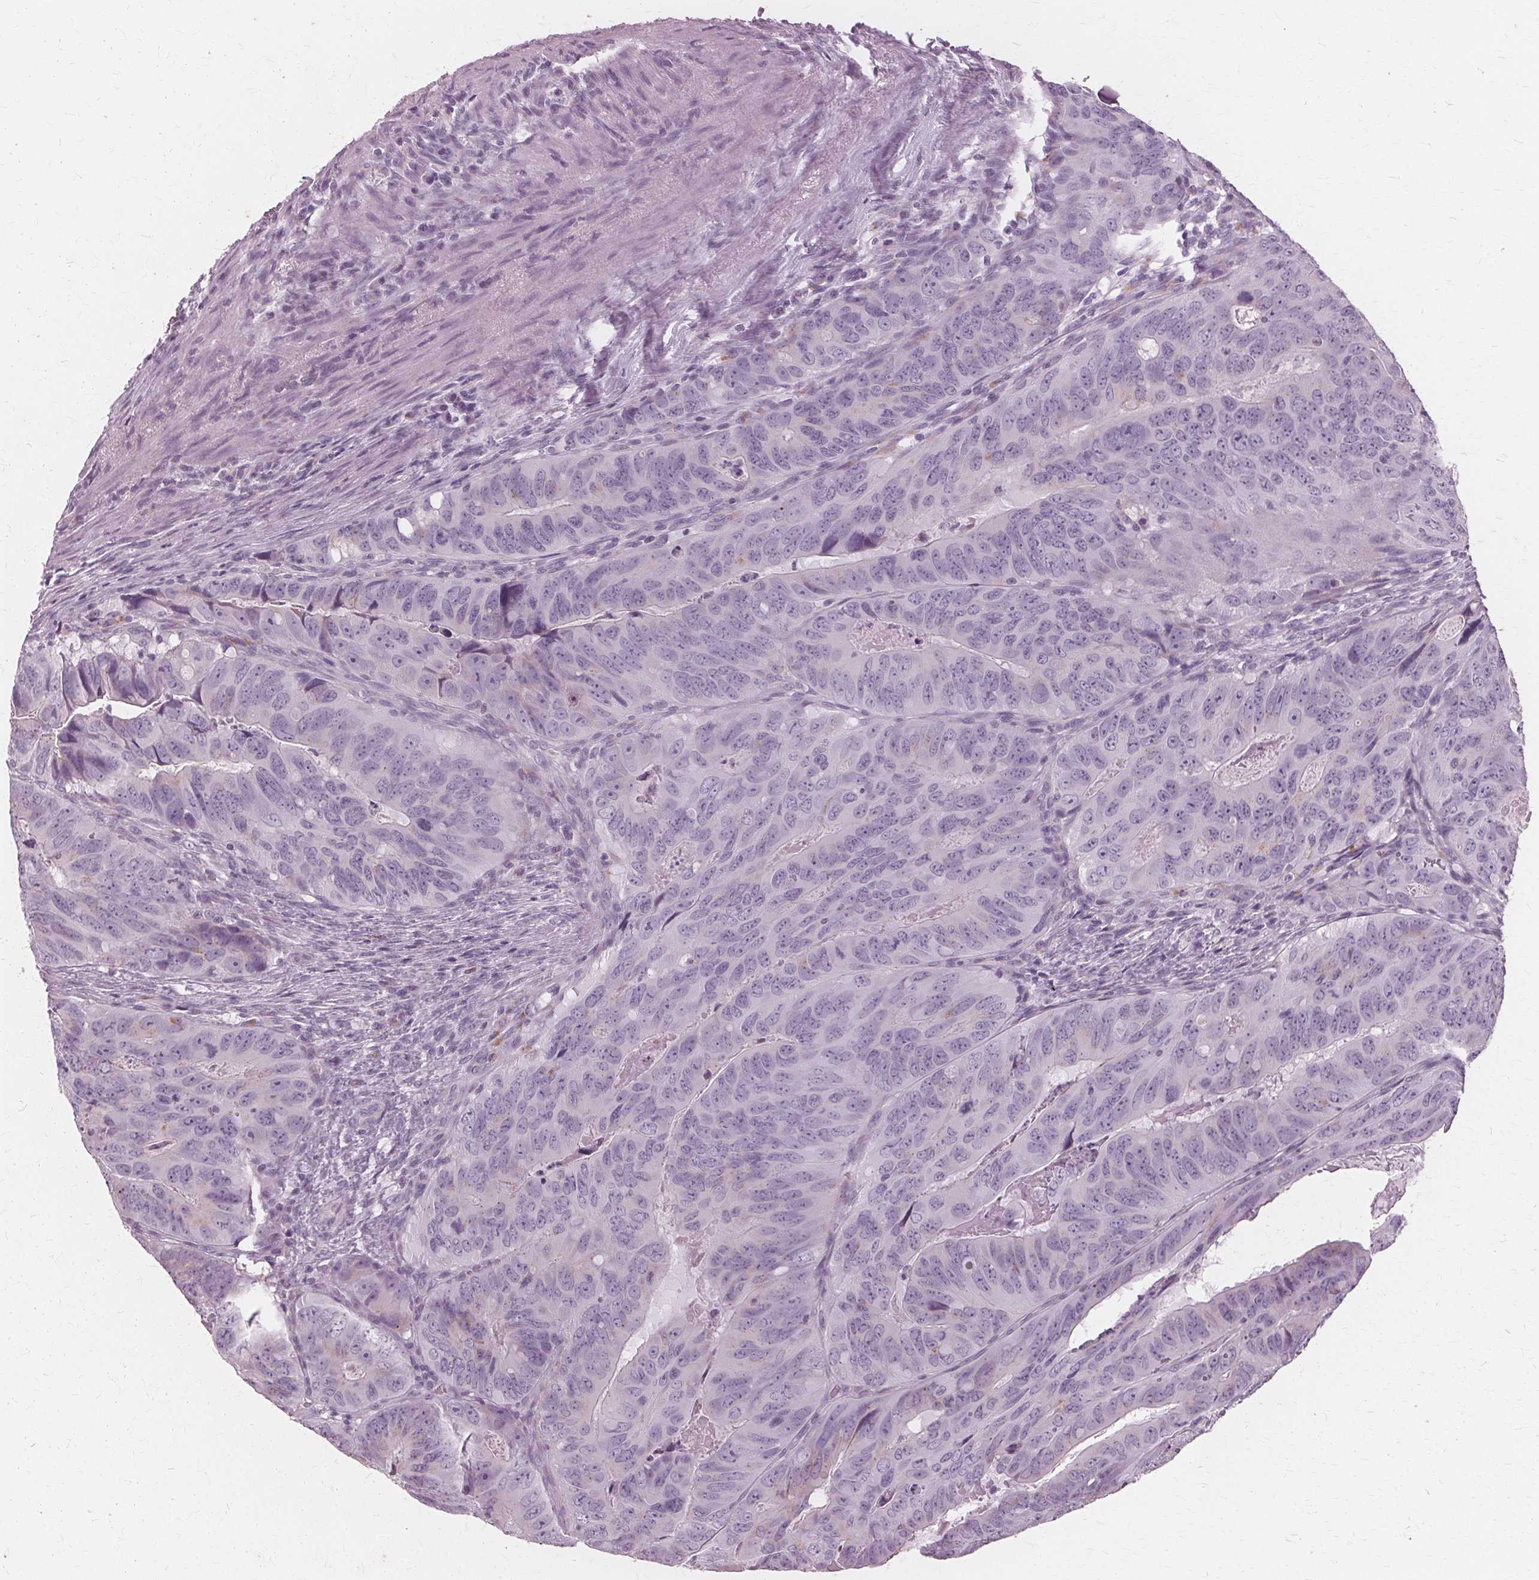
{"staining": {"intensity": "negative", "quantity": "none", "location": "none"}, "tissue": "colorectal cancer", "cell_type": "Tumor cells", "image_type": "cancer", "snomed": [{"axis": "morphology", "description": "Adenocarcinoma, NOS"}, {"axis": "topography", "description": "Colon"}], "caption": "Colorectal cancer stained for a protein using immunohistochemistry (IHC) reveals no staining tumor cells.", "gene": "DNASE2", "patient": {"sex": "male", "age": 79}}